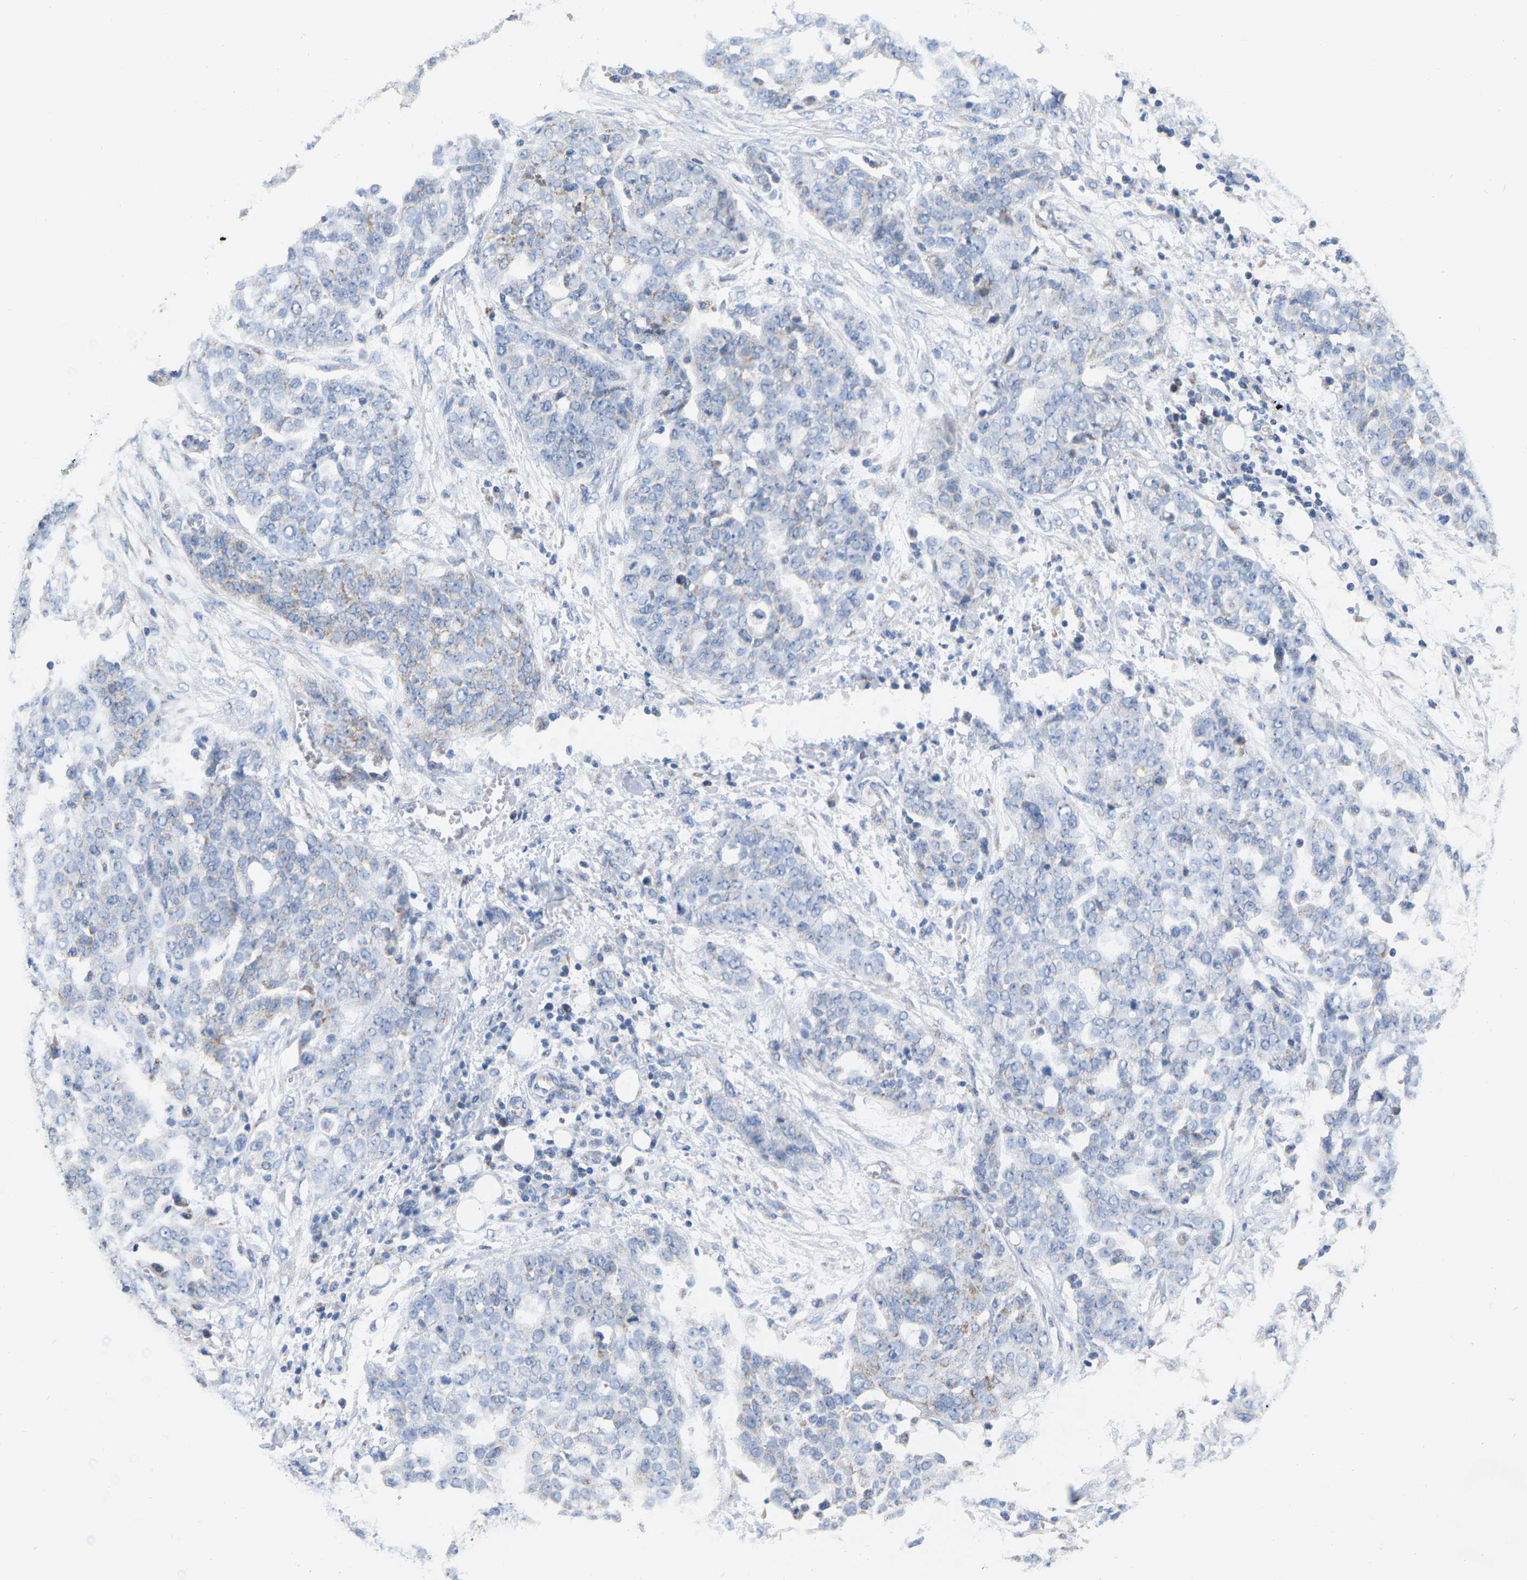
{"staining": {"intensity": "negative", "quantity": "none", "location": "none"}, "tissue": "ovarian cancer", "cell_type": "Tumor cells", "image_type": "cancer", "snomed": [{"axis": "morphology", "description": "Cystadenocarcinoma, serous, NOS"}, {"axis": "topography", "description": "Soft tissue"}, {"axis": "topography", "description": "Ovary"}], "caption": "Immunohistochemical staining of ovarian serous cystadenocarcinoma displays no significant expression in tumor cells. (Stains: DAB immunohistochemistry (IHC) with hematoxylin counter stain, Microscopy: brightfield microscopy at high magnification).", "gene": "CBLB", "patient": {"sex": "female", "age": 57}}